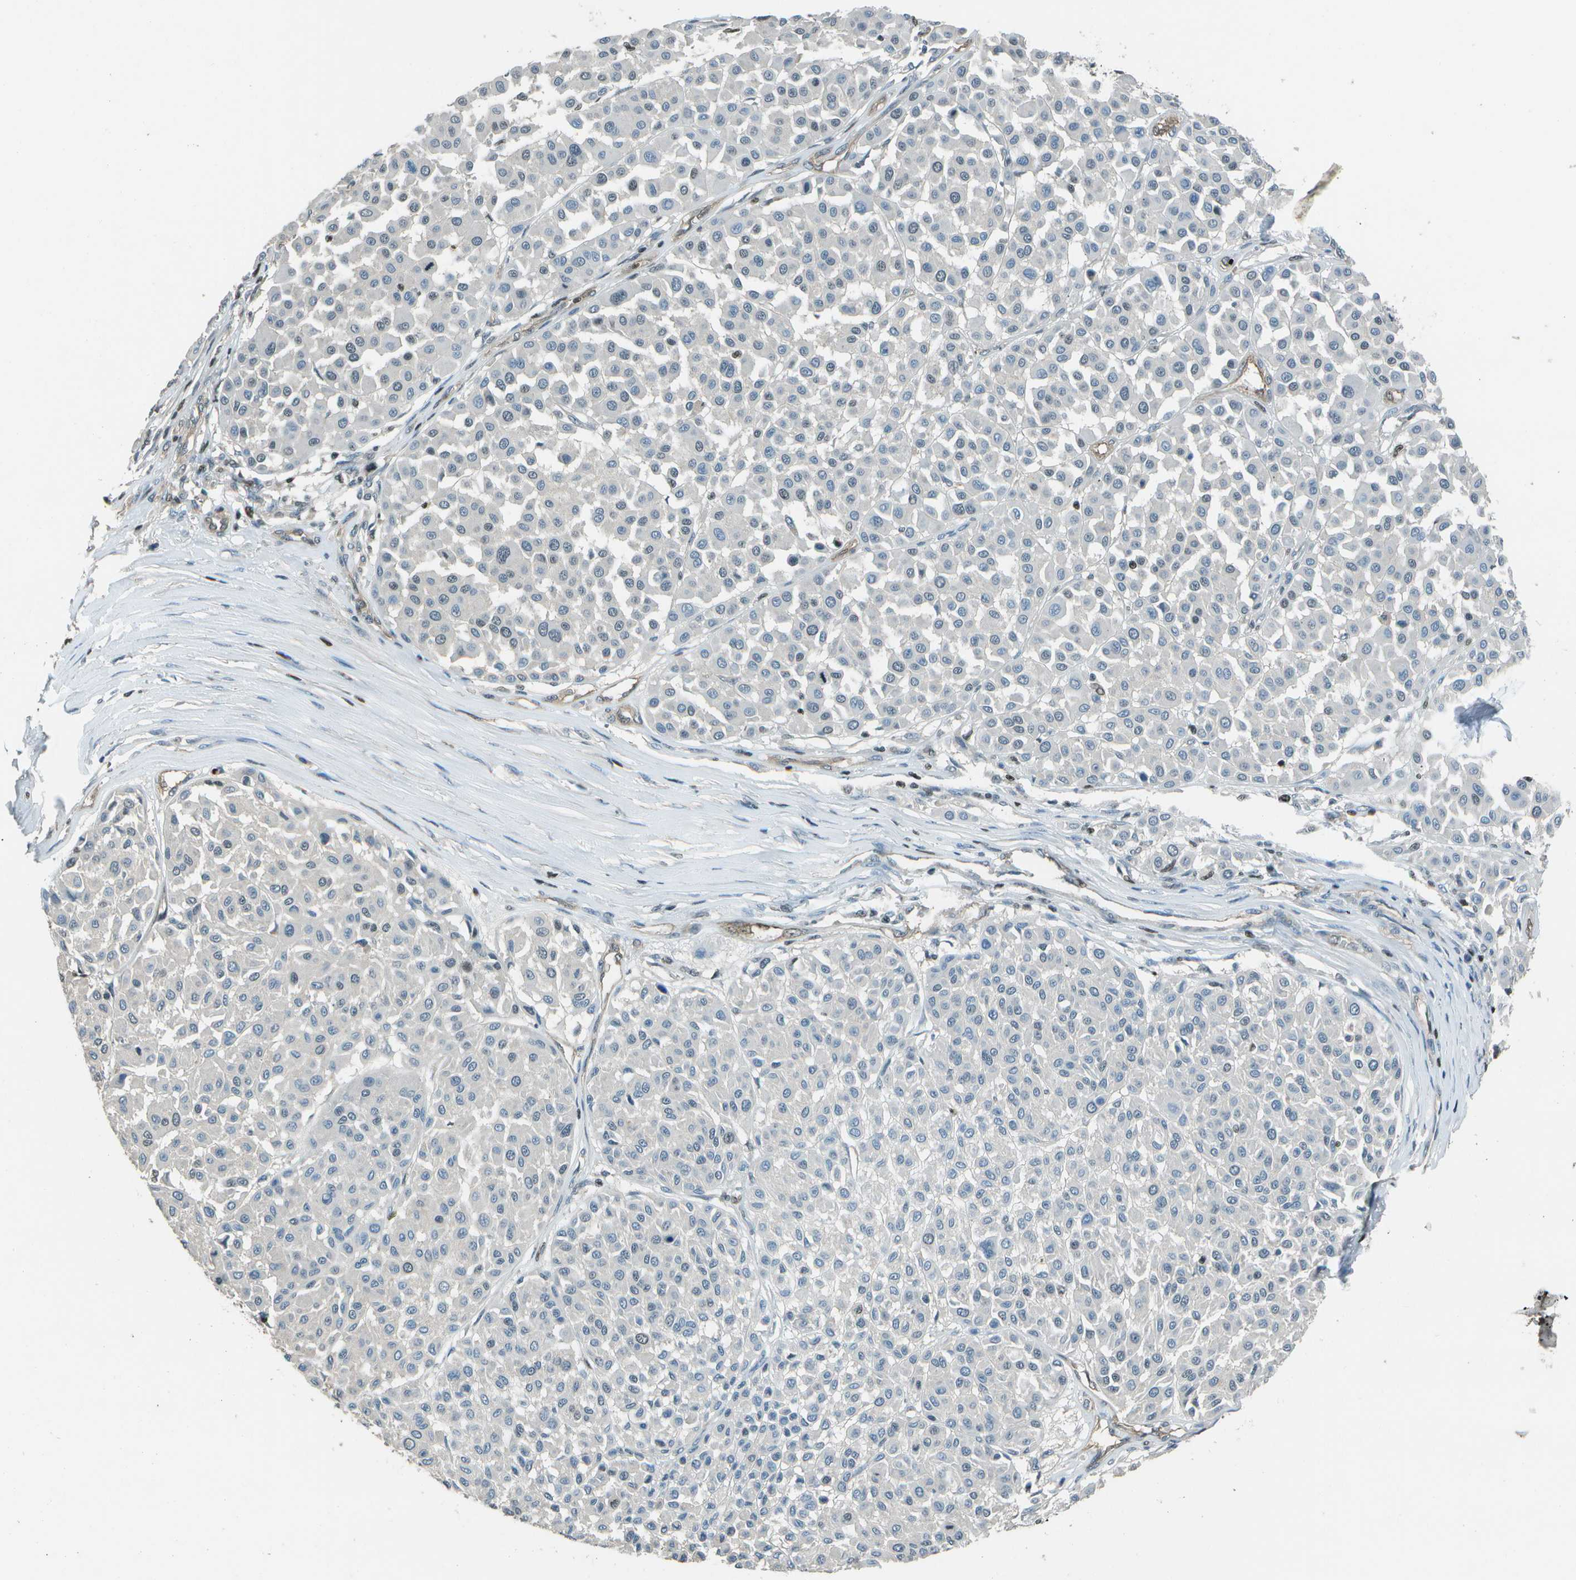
{"staining": {"intensity": "negative", "quantity": "none", "location": "none"}, "tissue": "melanoma", "cell_type": "Tumor cells", "image_type": "cancer", "snomed": [{"axis": "morphology", "description": "Malignant melanoma, Metastatic site"}, {"axis": "topography", "description": "Soft tissue"}], "caption": "This is an immunohistochemistry (IHC) histopathology image of human malignant melanoma (metastatic site). There is no staining in tumor cells.", "gene": "PDLIM1", "patient": {"sex": "male", "age": 41}}